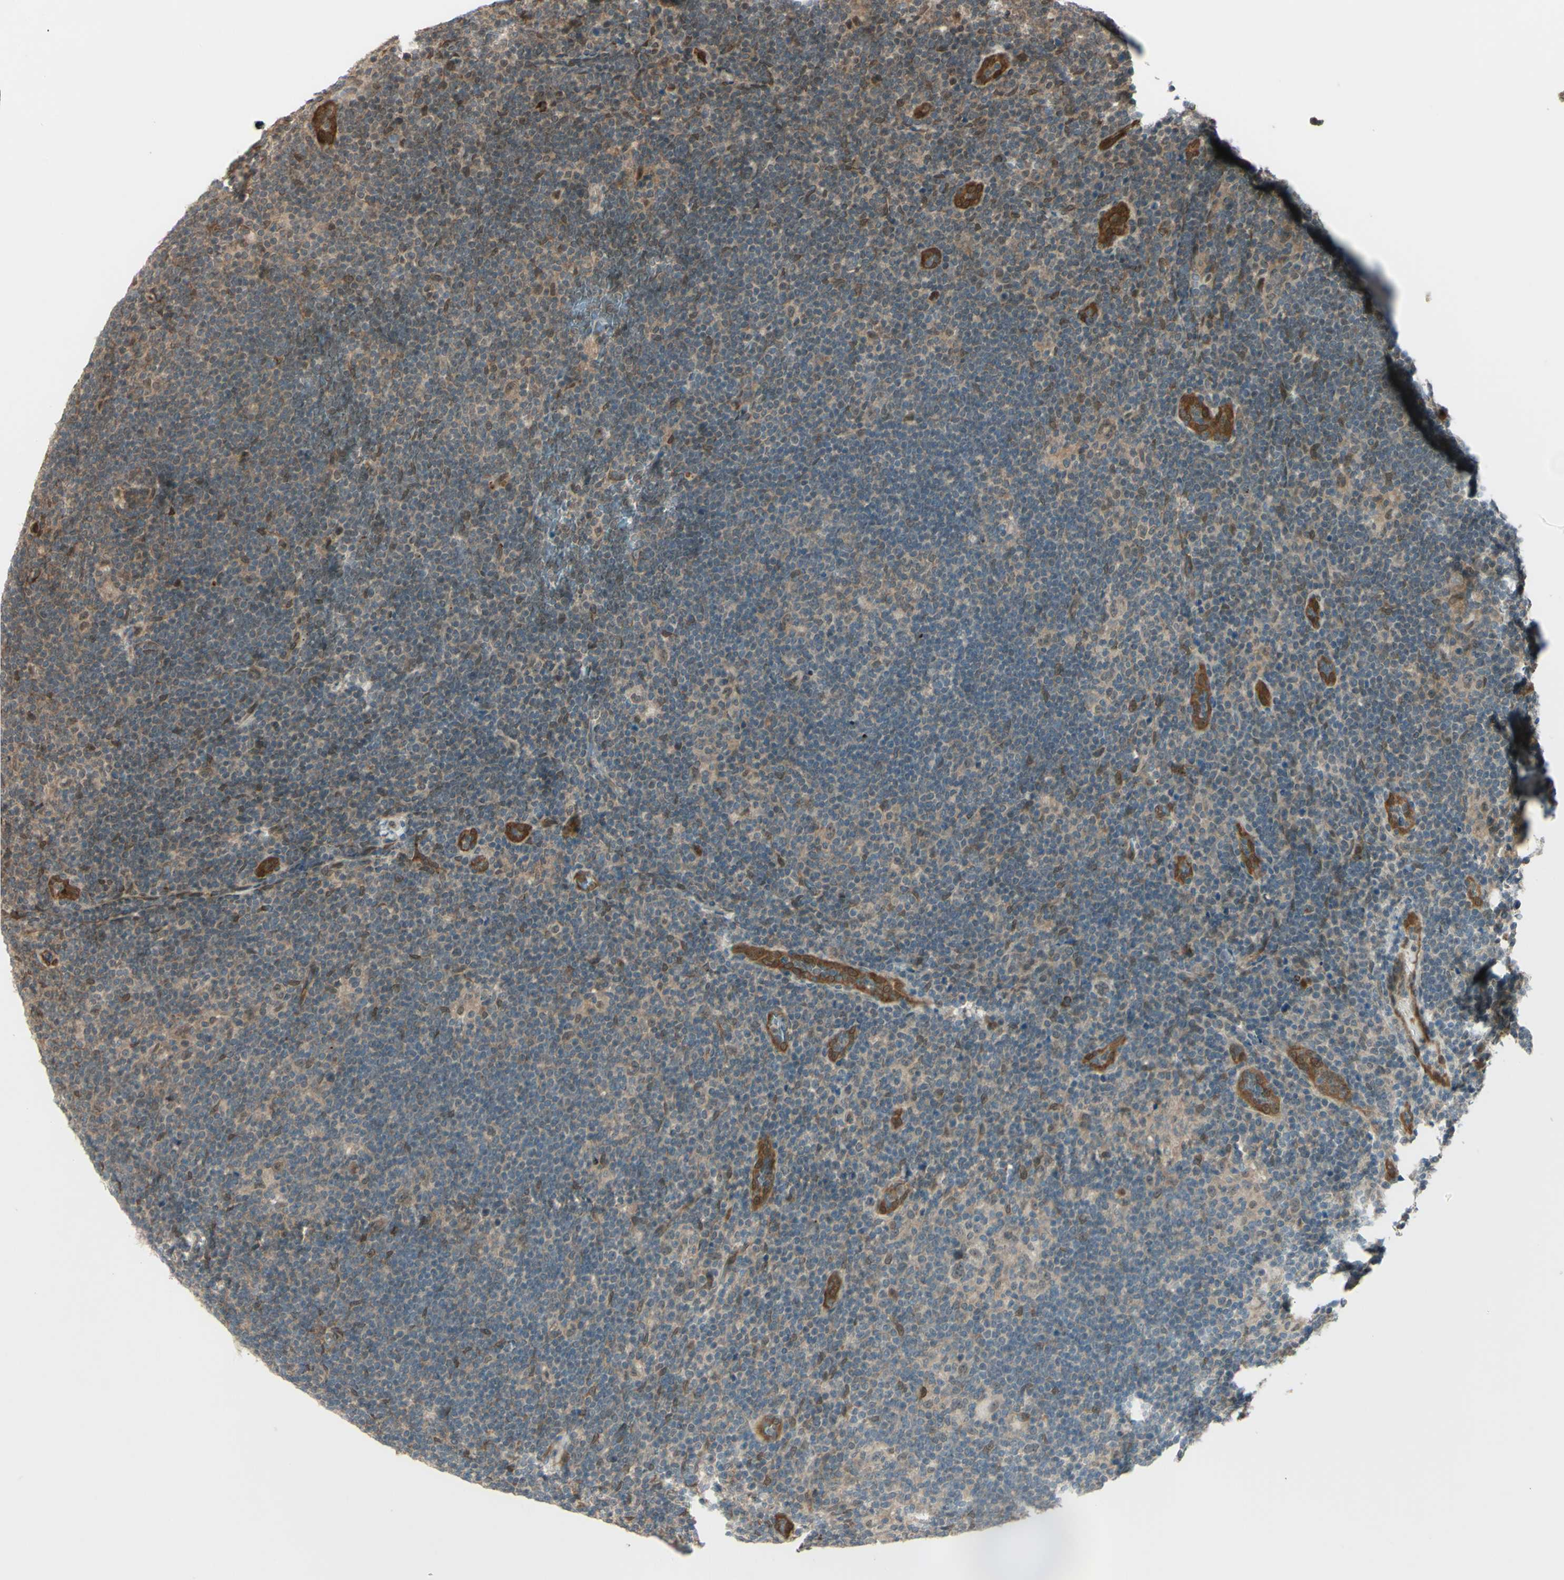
{"staining": {"intensity": "weak", "quantity": ">75%", "location": "cytoplasmic/membranous"}, "tissue": "lymphoma", "cell_type": "Tumor cells", "image_type": "cancer", "snomed": [{"axis": "morphology", "description": "Hodgkin's disease, NOS"}, {"axis": "topography", "description": "Lymph node"}], "caption": "Lymphoma was stained to show a protein in brown. There is low levels of weak cytoplasmic/membranous expression in approximately >75% of tumor cells.", "gene": "MLF2", "patient": {"sex": "female", "age": 57}}